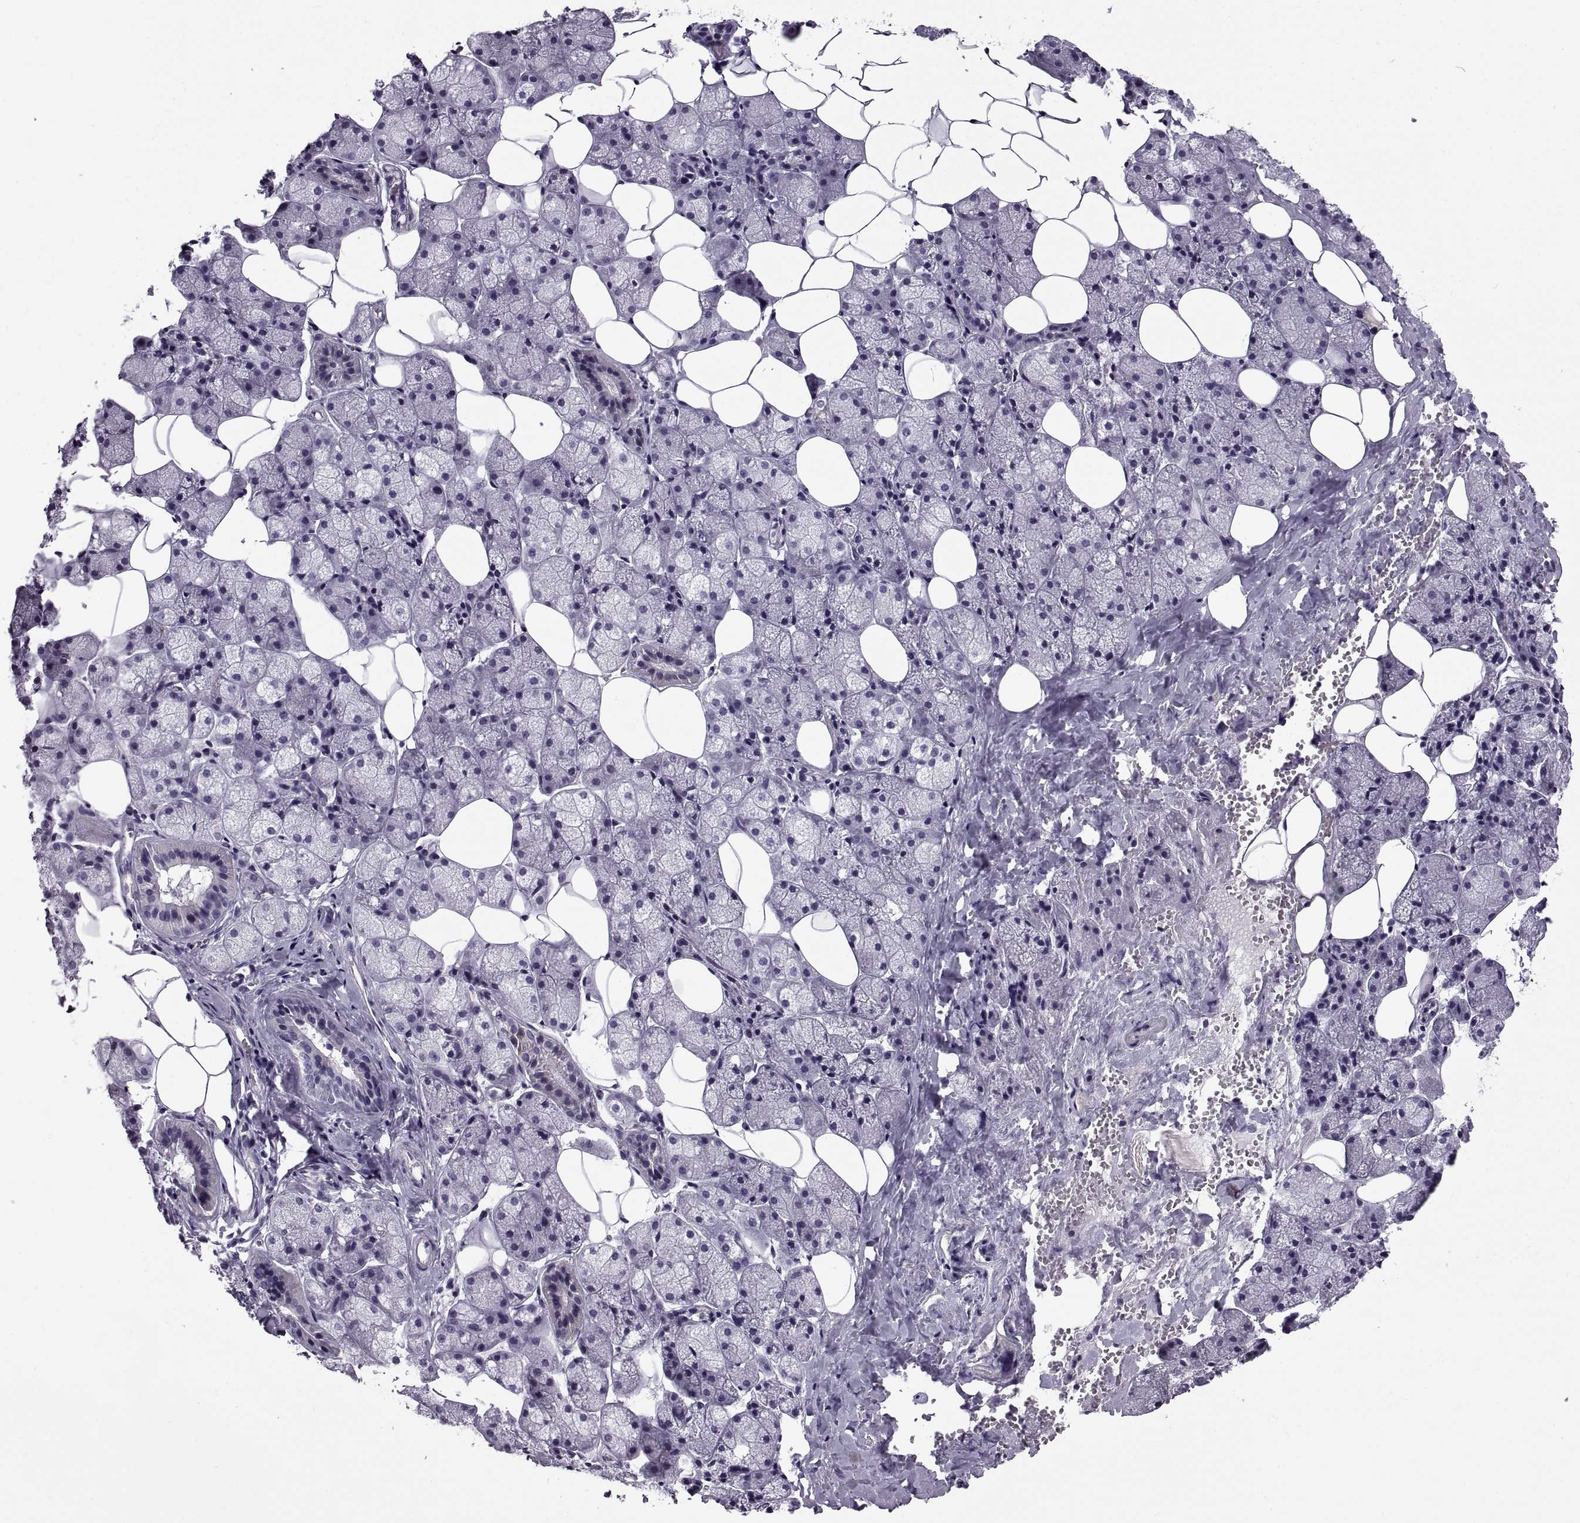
{"staining": {"intensity": "negative", "quantity": "none", "location": "none"}, "tissue": "salivary gland", "cell_type": "Glandular cells", "image_type": "normal", "snomed": [{"axis": "morphology", "description": "Normal tissue, NOS"}, {"axis": "topography", "description": "Salivary gland"}], "caption": "DAB (3,3'-diaminobenzidine) immunohistochemical staining of normal human salivary gland reveals no significant expression in glandular cells.", "gene": "CALCR", "patient": {"sex": "male", "age": 38}}